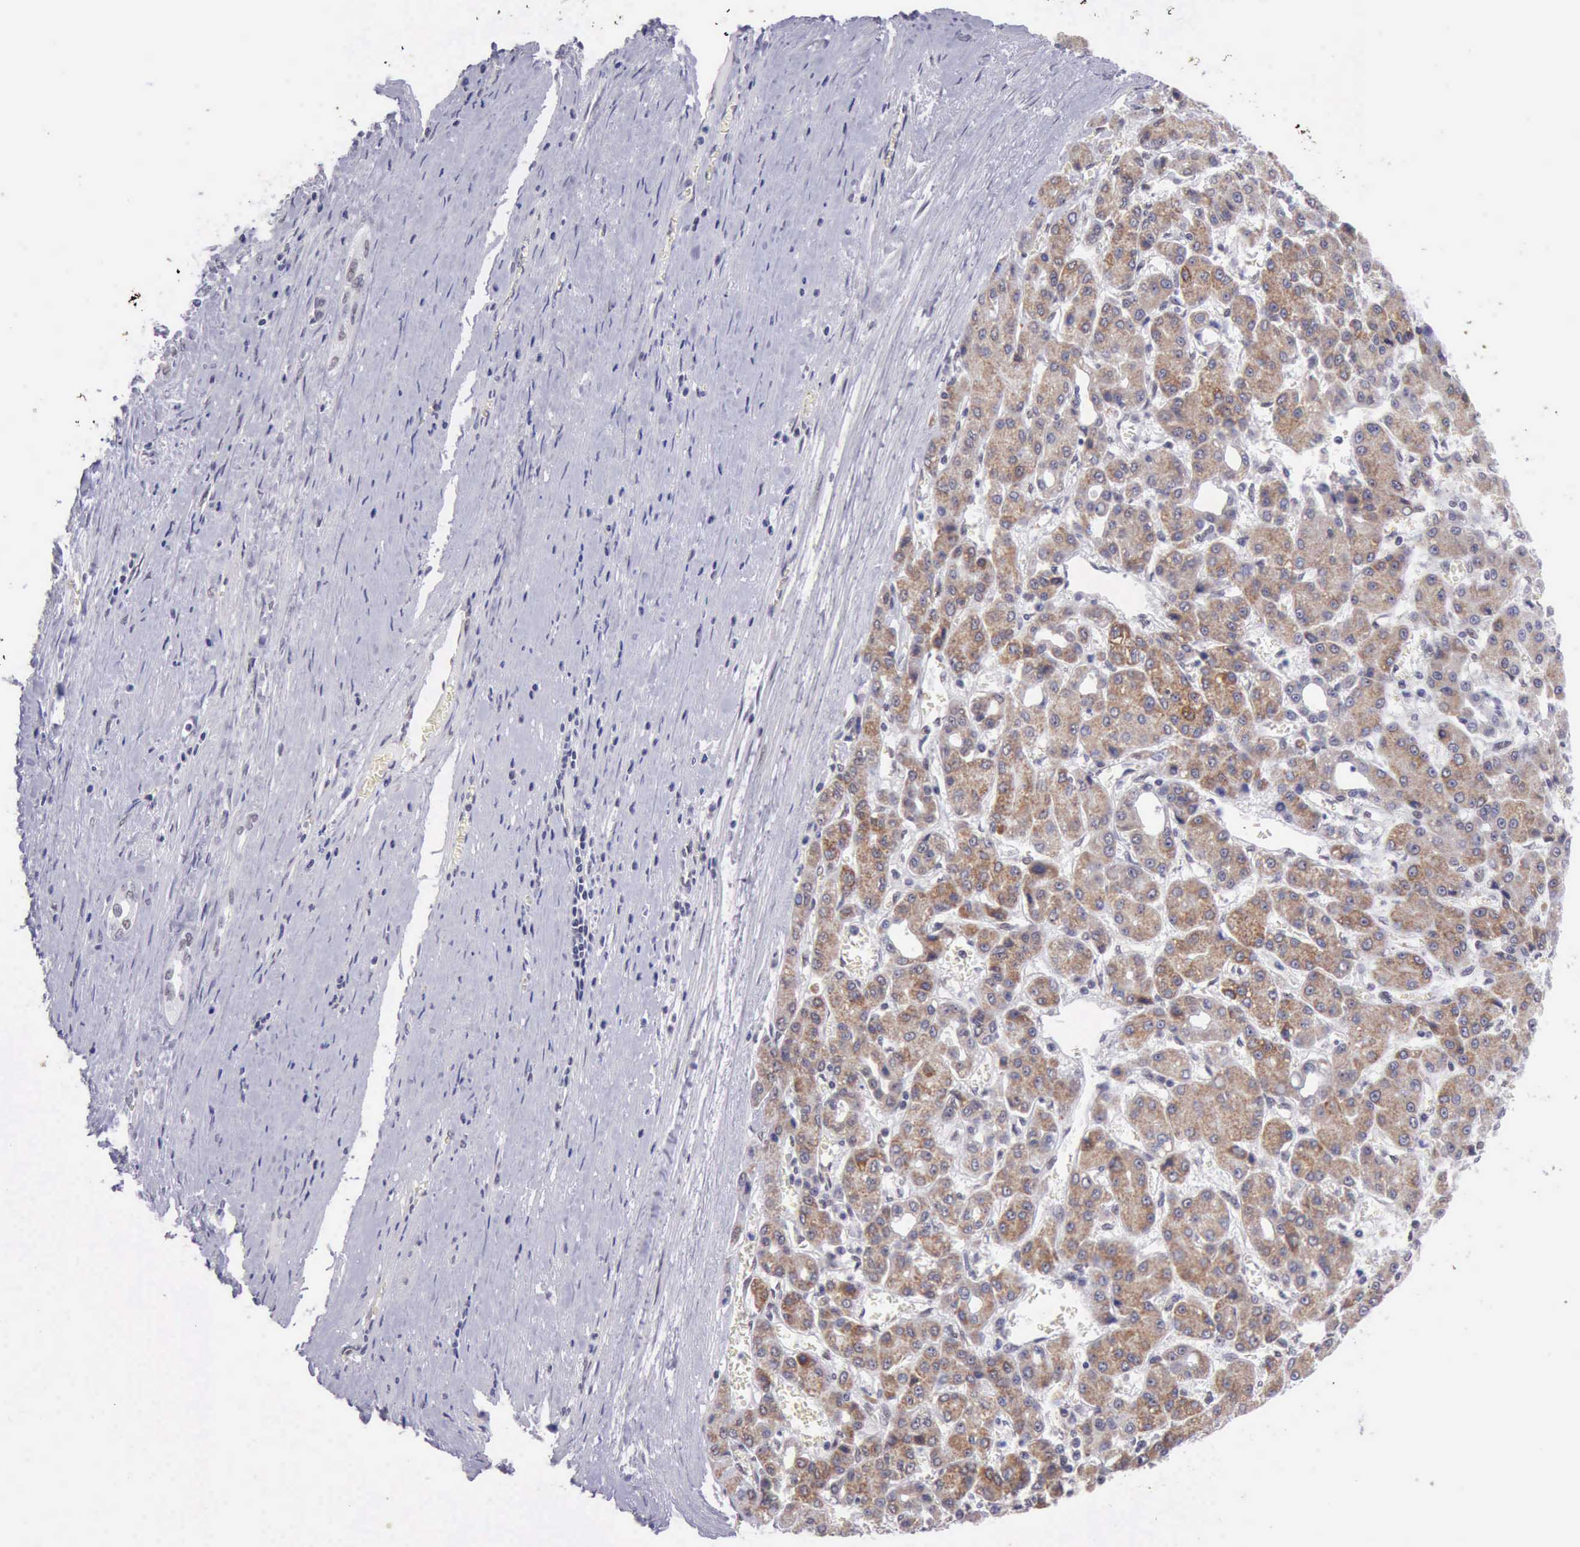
{"staining": {"intensity": "moderate", "quantity": ">75%", "location": "cytoplasmic/membranous"}, "tissue": "liver cancer", "cell_type": "Tumor cells", "image_type": "cancer", "snomed": [{"axis": "morphology", "description": "Carcinoma, Hepatocellular, NOS"}, {"axis": "topography", "description": "Liver"}], "caption": "Immunohistochemistry (IHC) staining of liver cancer (hepatocellular carcinoma), which shows medium levels of moderate cytoplasmic/membranous positivity in approximately >75% of tumor cells indicating moderate cytoplasmic/membranous protein expression. The staining was performed using DAB (brown) for protein detection and nuclei were counterstained in hematoxylin (blue).", "gene": "ERCC4", "patient": {"sex": "male", "age": 69}}